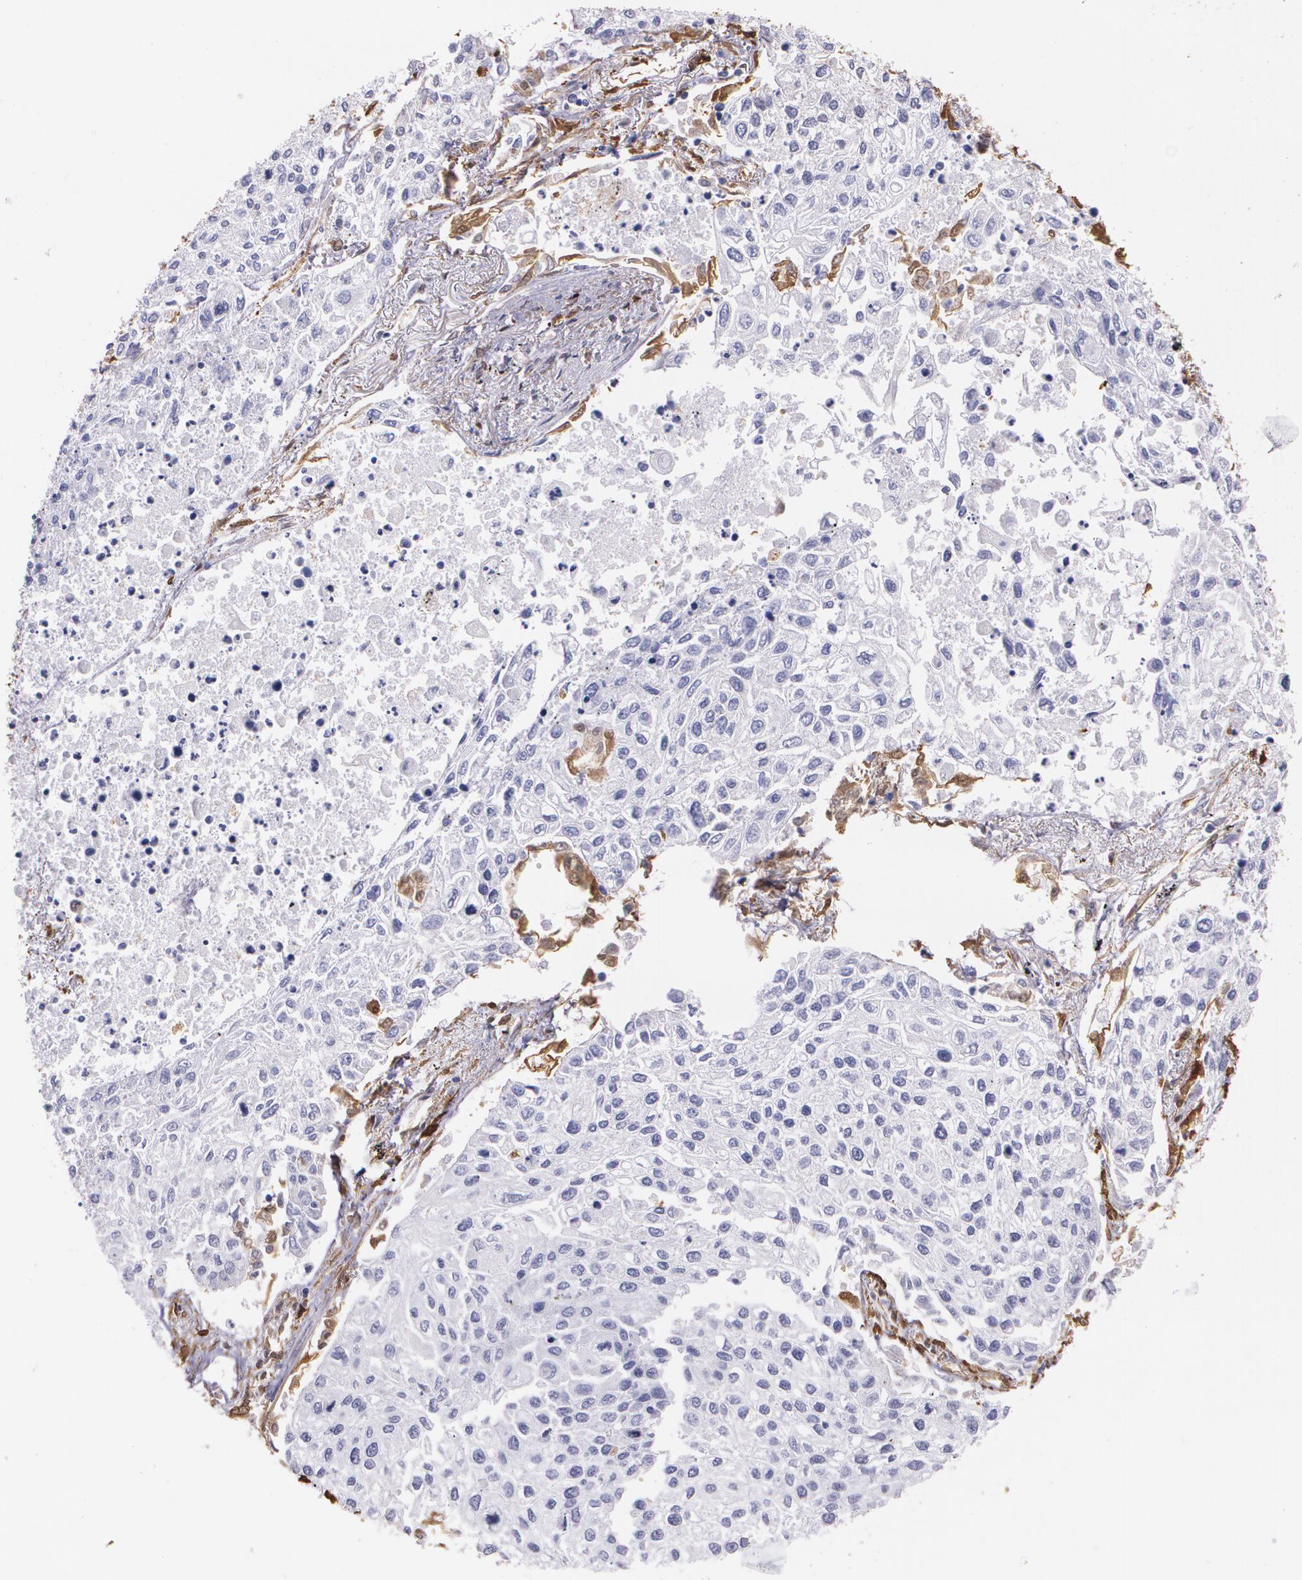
{"staining": {"intensity": "negative", "quantity": "none", "location": "none"}, "tissue": "lung cancer", "cell_type": "Tumor cells", "image_type": "cancer", "snomed": [{"axis": "morphology", "description": "Squamous cell carcinoma, NOS"}, {"axis": "topography", "description": "Lung"}], "caption": "IHC of human lung squamous cell carcinoma shows no expression in tumor cells.", "gene": "MMP2", "patient": {"sex": "male", "age": 75}}